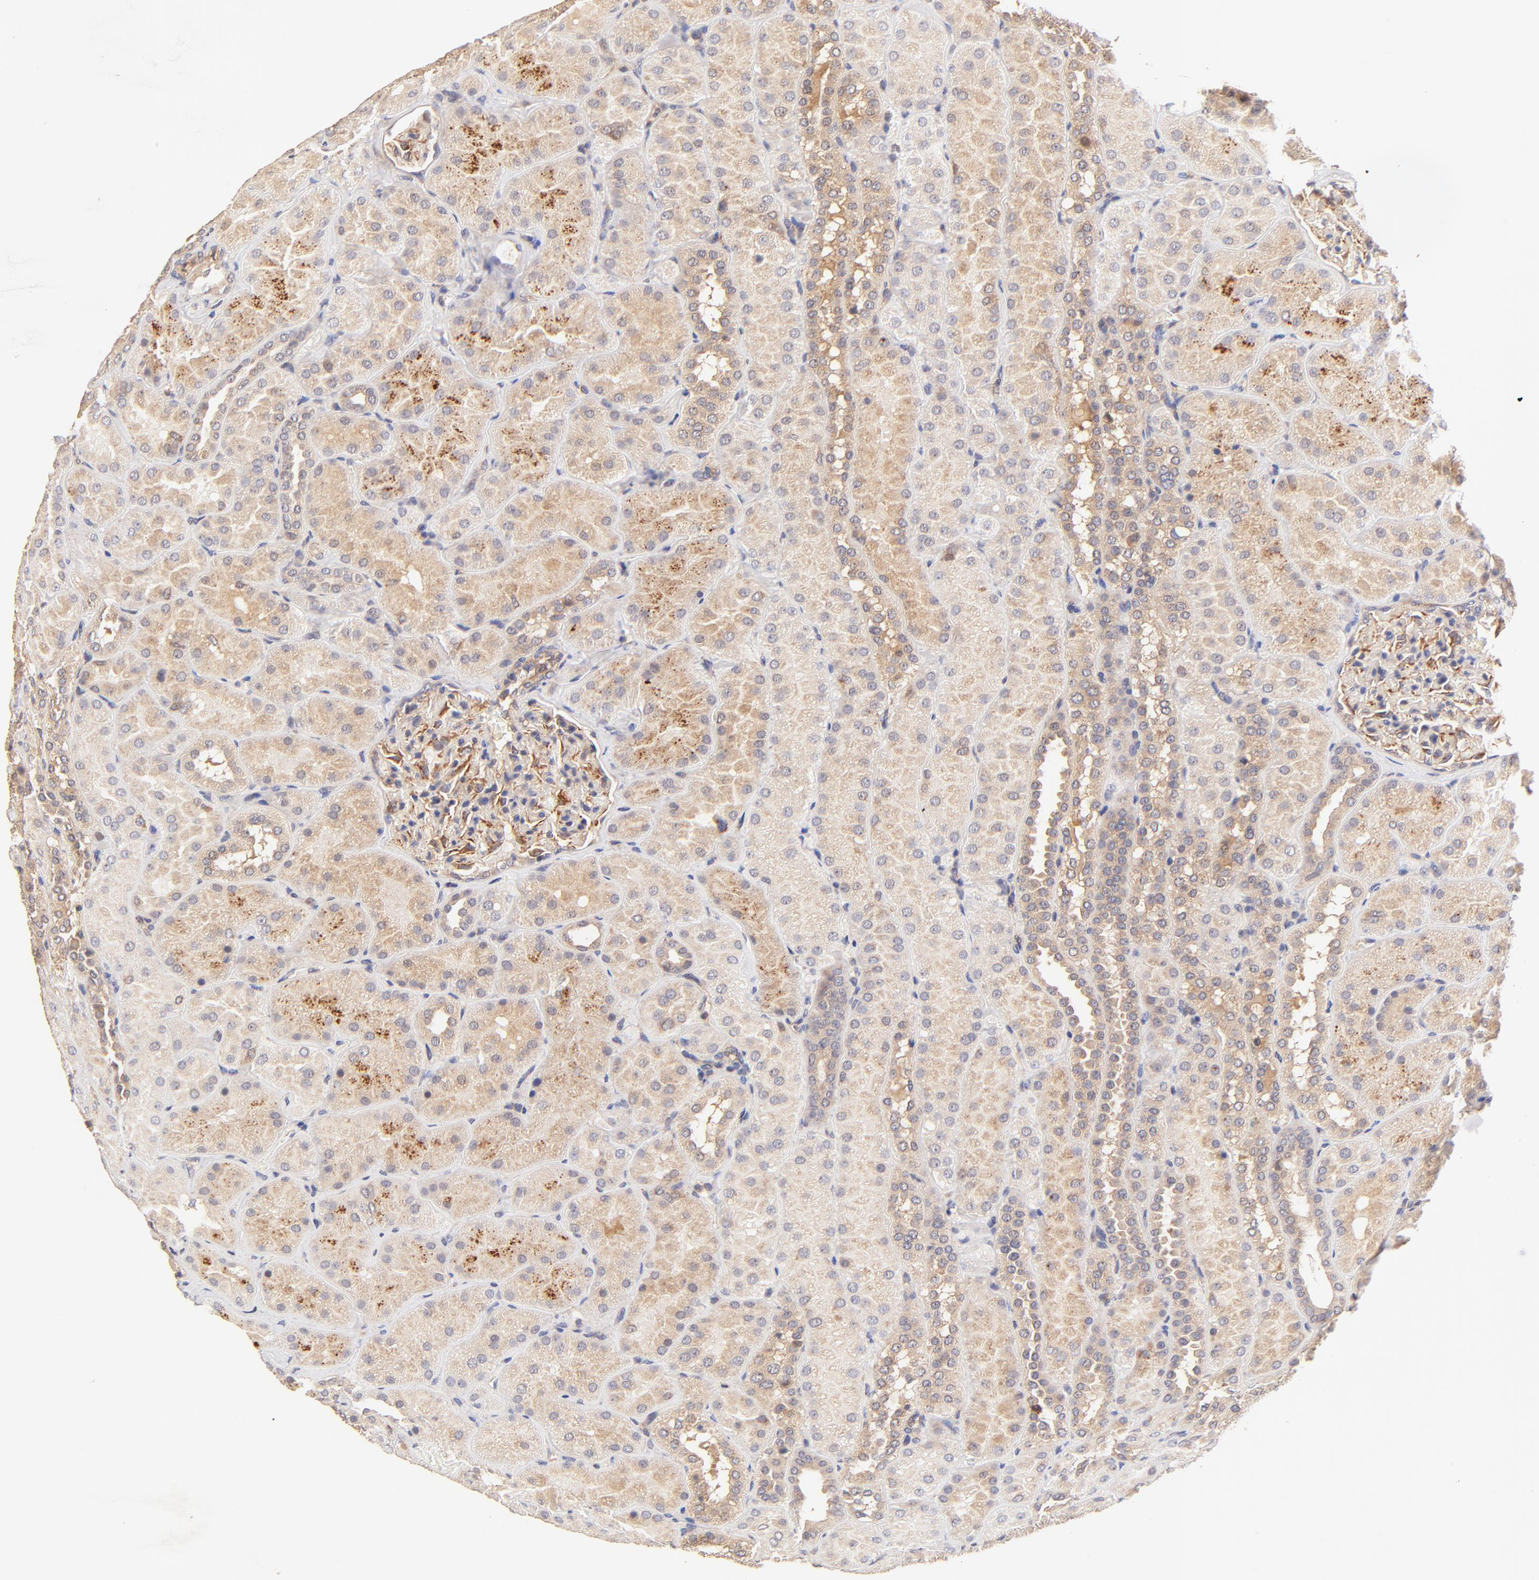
{"staining": {"intensity": "moderate", "quantity": "25%-75%", "location": "cytoplasmic/membranous"}, "tissue": "kidney", "cell_type": "Cells in glomeruli", "image_type": "normal", "snomed": [{"axis": "morphology", "description": "Normal tissue, NOS"}, {"axis": "topography", "description": "Kidney"}], "caption": "The photomicrograph shows staining of benign kidney, revealing moderate cytoplasmic/membranous protein positivity (brown color) within cells in glomeruli. Using DAB (brown) and hematoxylin (blue) stains, captured at high magnification using brightfield microscopy.", "gene": "TNFAIP3", "patient": {"sex": "male", "age": 28}}